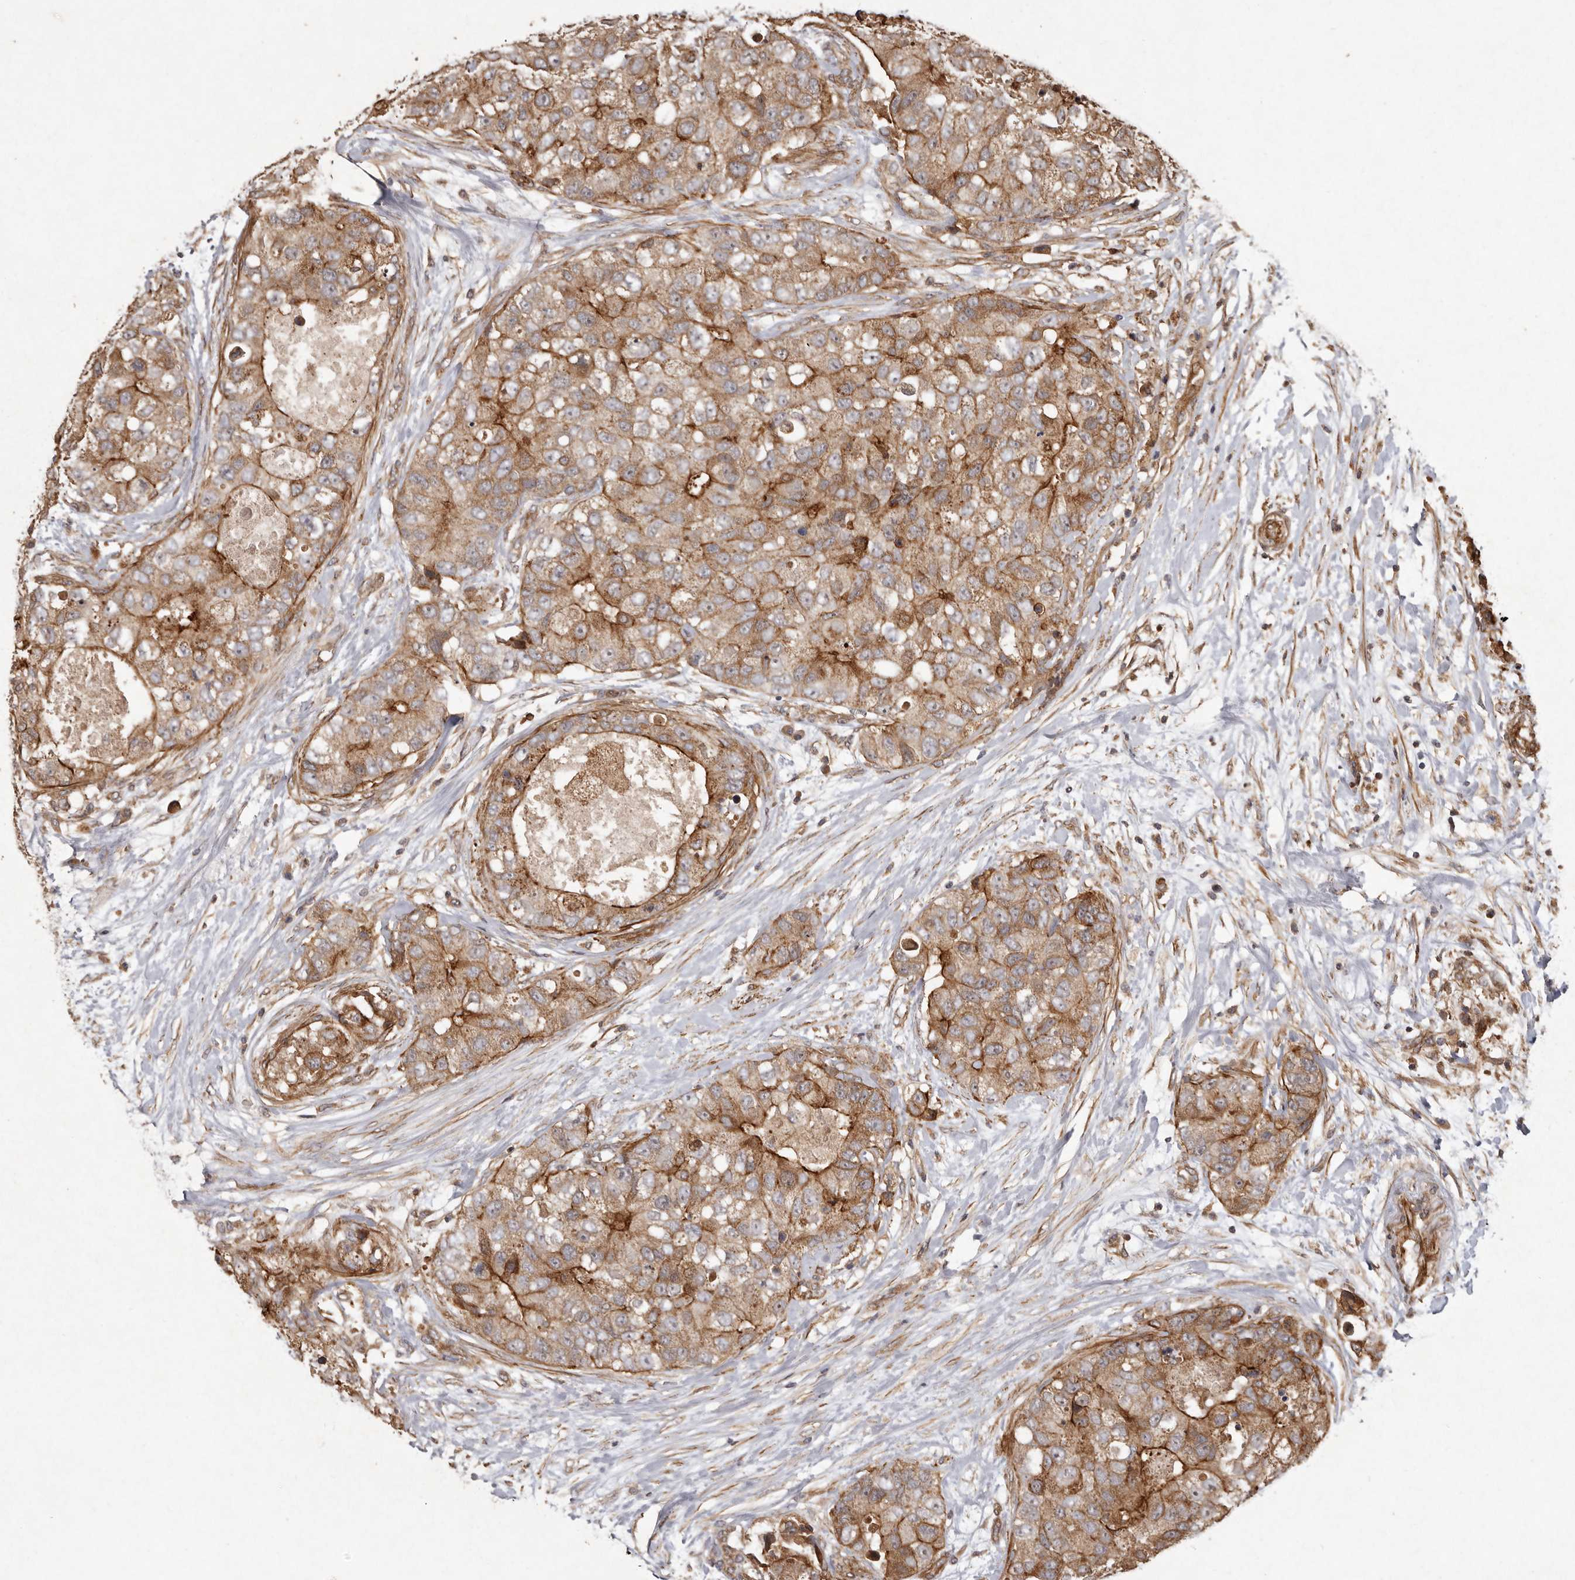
{"staining": {"intensity": "moderate", "quantity": ">75%", "location": "cytoplasmic/membranous"}, "tissue": "breast cancer", "cell_type": "Tumor cells", "image_type": "cancer", "snomed": [{"axis": "morphology", "description": "Duct carcinoma"}, {"axis": "topography", "description": "Breast"}], "caption": "Breast cancer (infiltrating ductal carcinoma) stained for a protein (brown) reveals moderate cytoplasmic/membranous positive expression in approximately >75% of tumor cells.", "gene": "SEMA3A", "patient": {"sex": "female", "age": 62}}